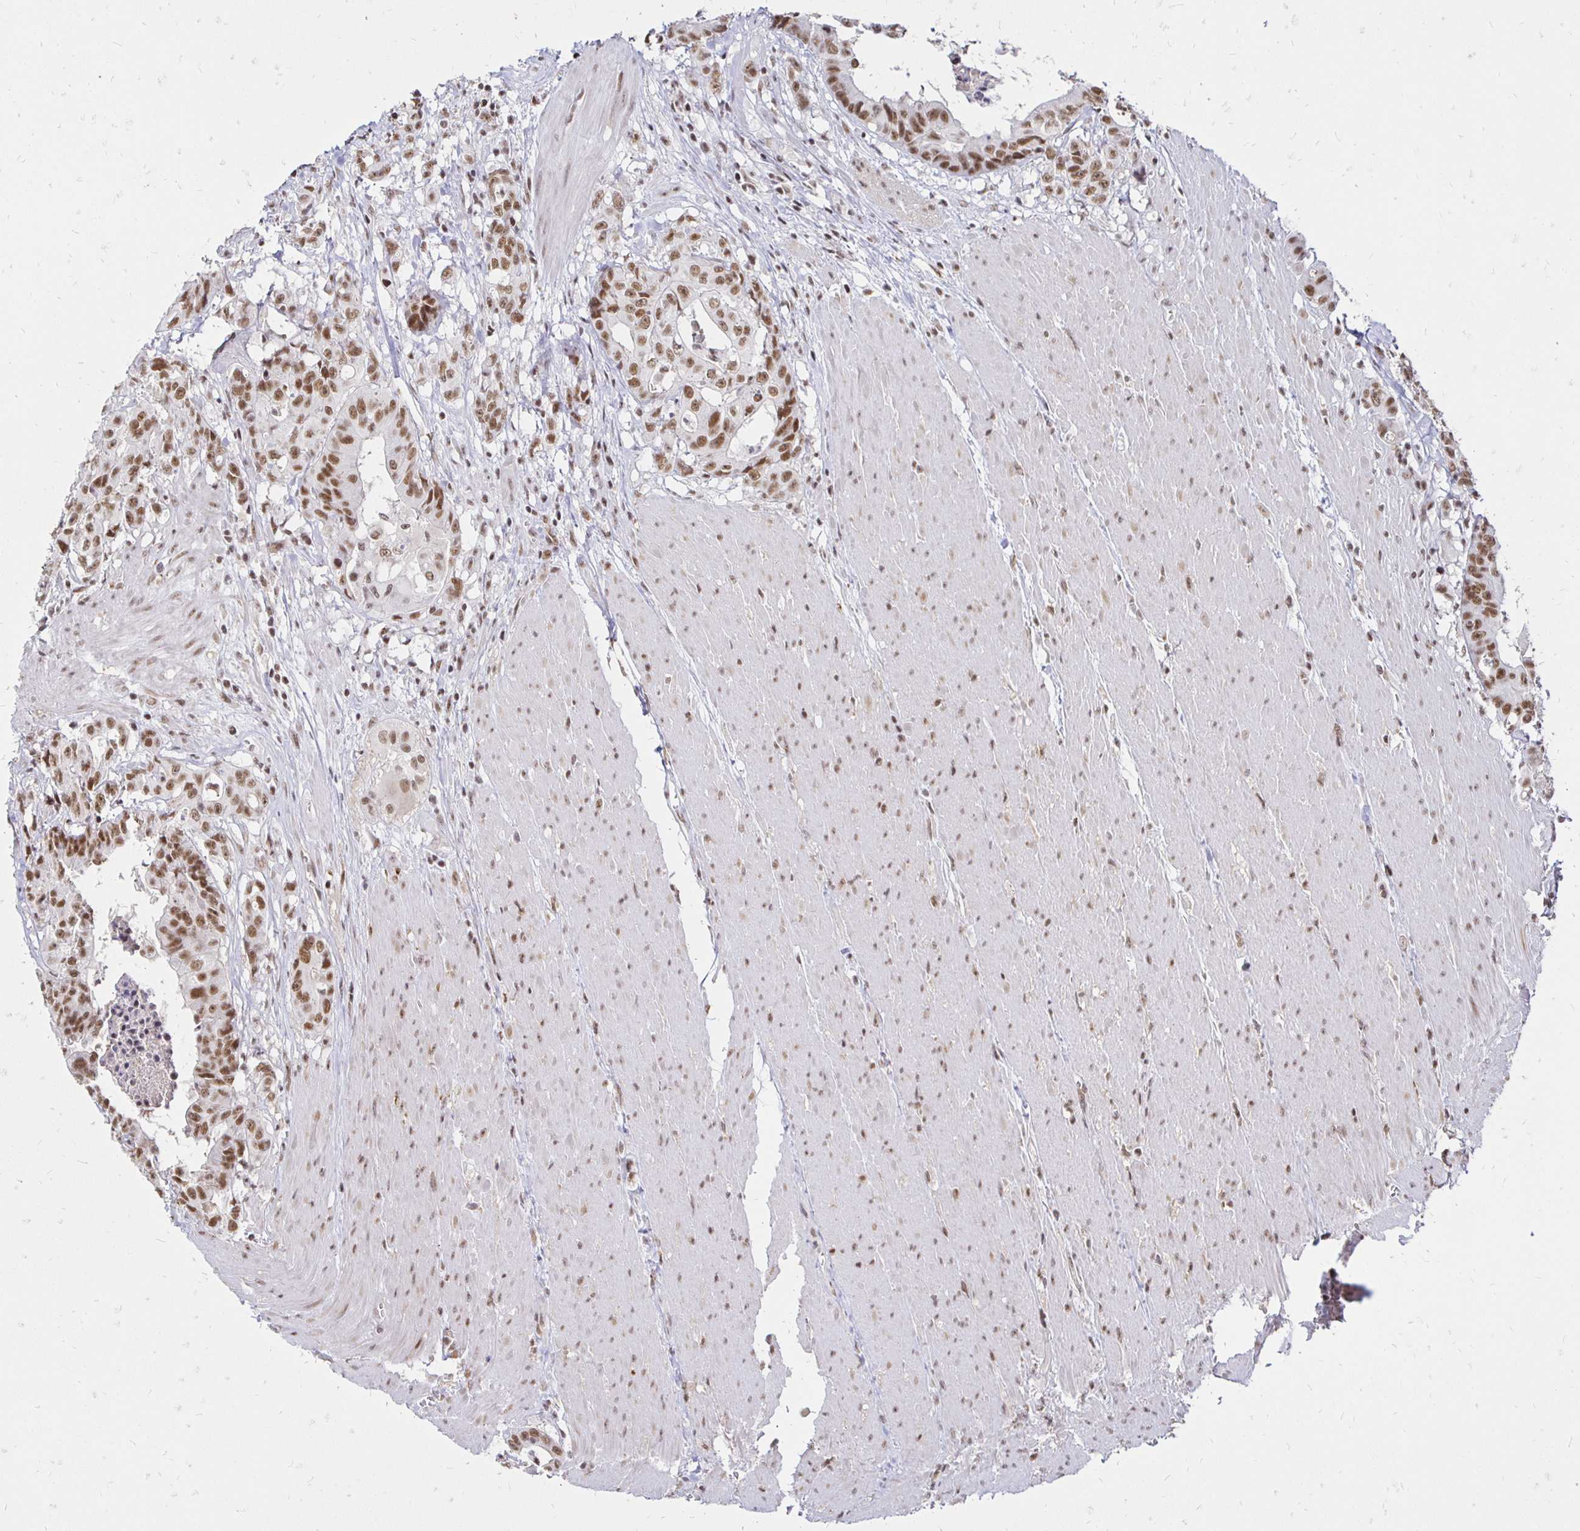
{"staining": {"intensity": "moderate", "quantity": ">75%", "location": "nuclear"}, "tissue": "colorectal cancer", "cell_type": "Tumor cells", "image_type": "cancer", "snomed": [{"axis": "morphology", "description": "Adenocarcinoma, NOS"}, {"axis": "topography", "description": "Rectum"}], "caption": "This is a histology image of immunohistochemistry staining of colorectal adenocarcinoma, which shows moderate expression in the nuclear of tumor cells.", "gene": "SIN3A", "patient": {"sex": "female", "age": 62}}